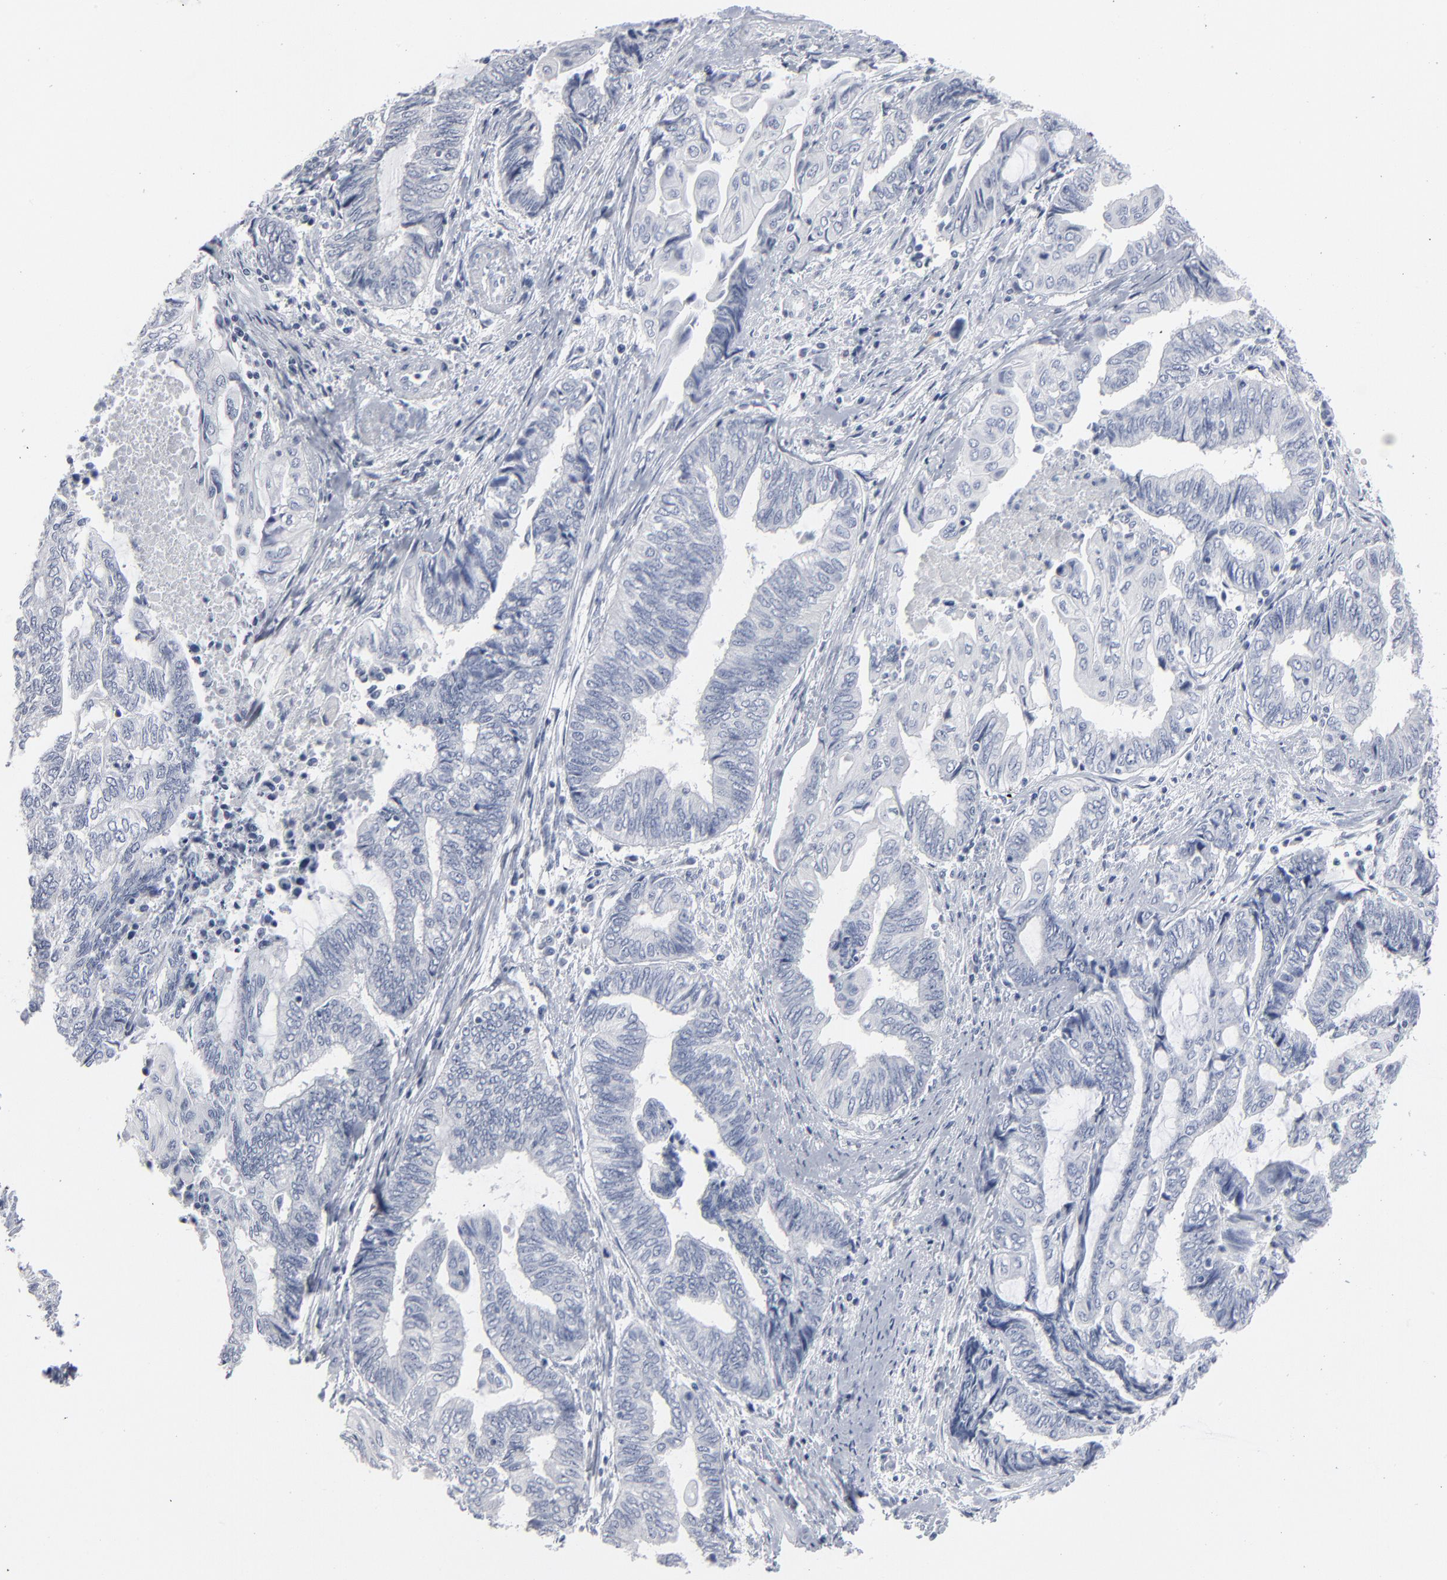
{"staining": {"intensity": "negative", "quantity": "none", "location": "none"}, "tissue": "endometrial cancer", "cell_type": "Tumor cells", "image_type": "cancer", "snomed": [{"axis": "morphology", "description": "Adenocarcinoma, NOS"}, {"axis": "topography", "description": "Uterus"}, {"axis": "topography", "description": "Endometrium"}], "caption": "The photomicrograph shows no staining of tumor cells in endometrial cancer (adenocarcinoma).", "gene": "PAGE1", "patient": {"sex": "female", "age": 70}}